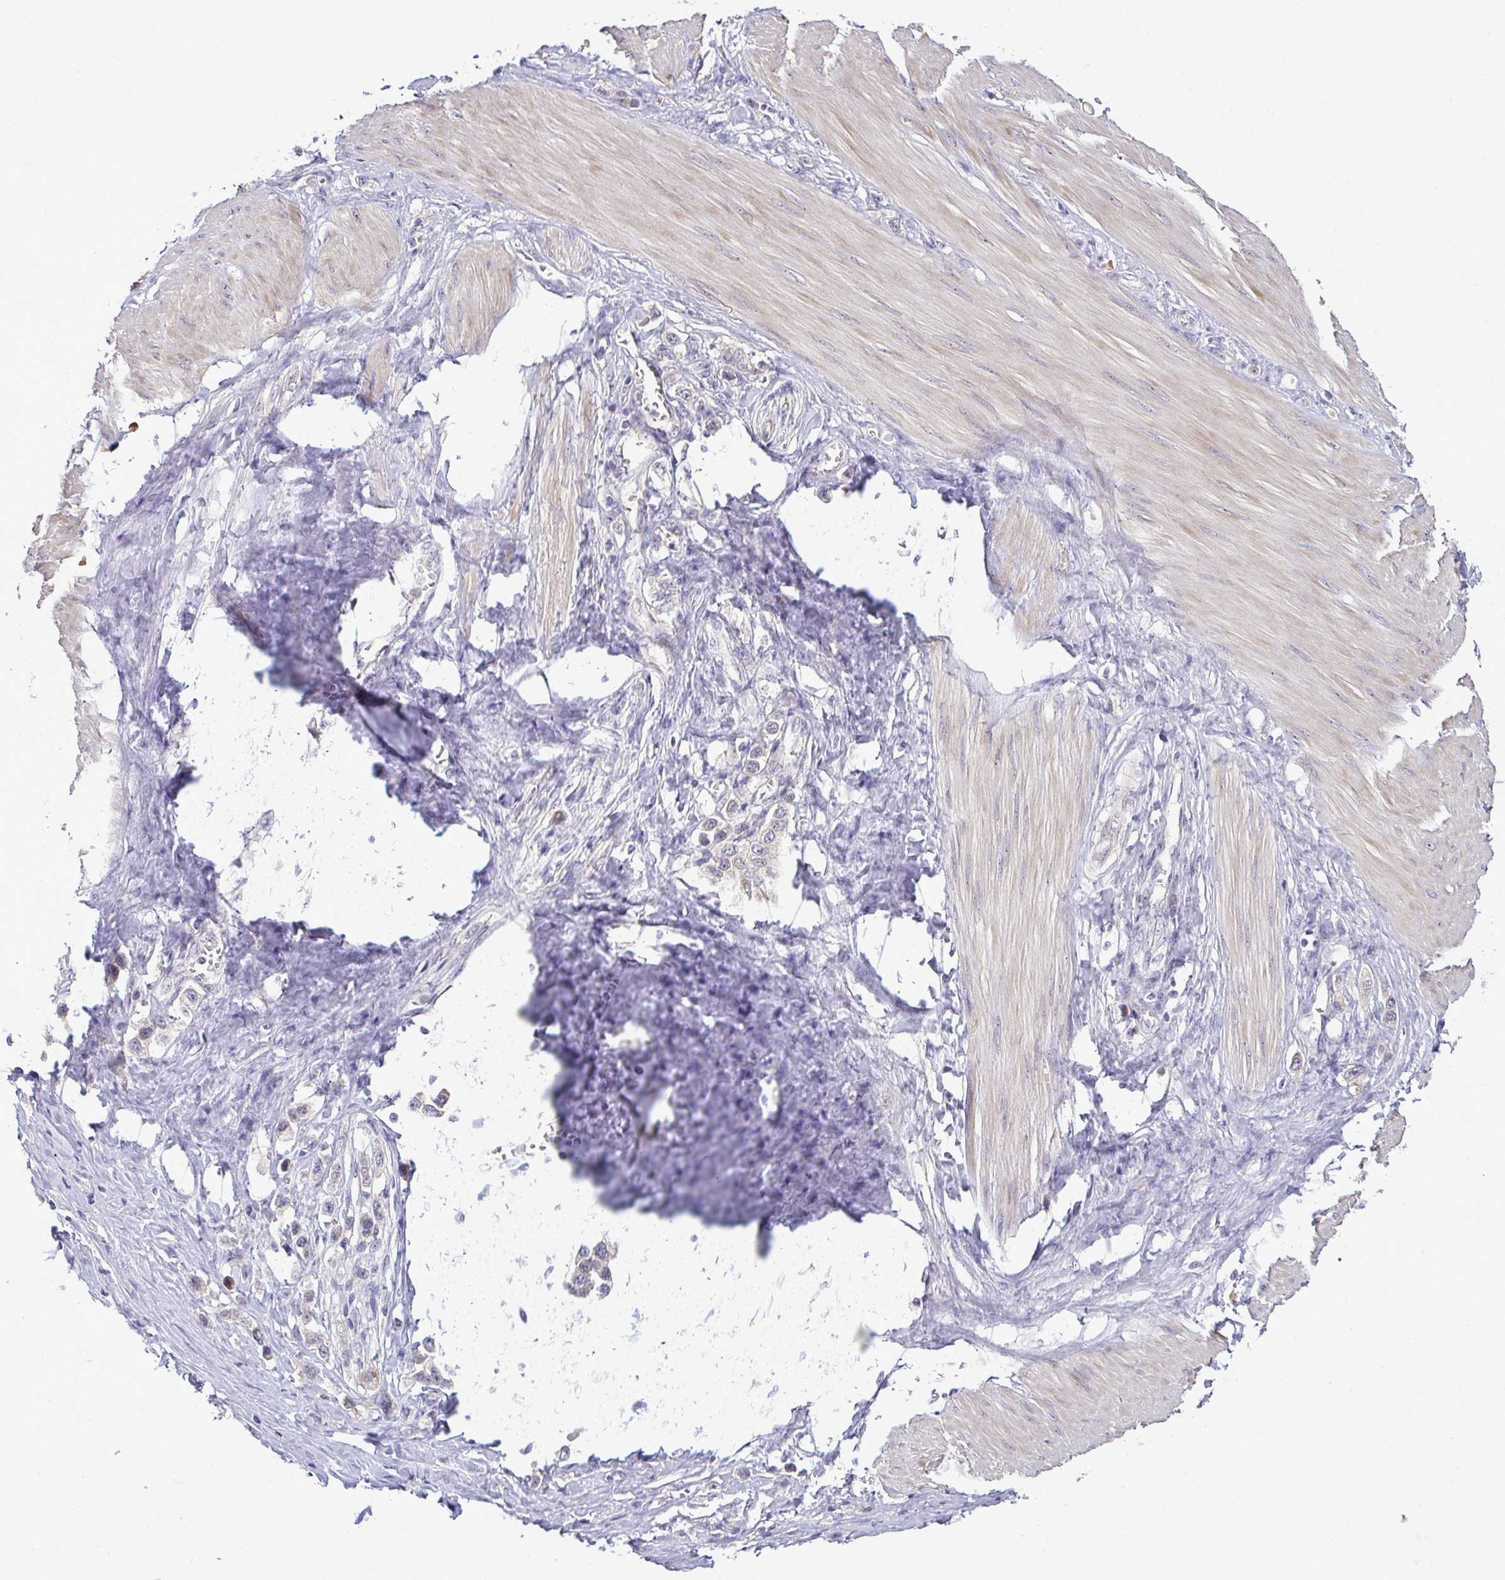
{"staining": {"intensity": "negative", "quantity": "none", "location": "none"}, "tissue": "stomach cancer", "cell_type": "Tumor cells", "image_type": "cancer", "snomed": [{"axis": "morphology", "description": "Adenocarcinoma, NOS"}, {"axis": "topography", "description": "Stomach"}], "caption": "A photomicrograph of stomach cancer stained for a protein exhibits no brown staining in tumor cells. (Stains: DAB IHC with hematoxylin counter stain, Microscopy: brightfield microscopy at high magnification).", "gene": "NT5C1A", "patient": {"sex": "female", "age": 65}}